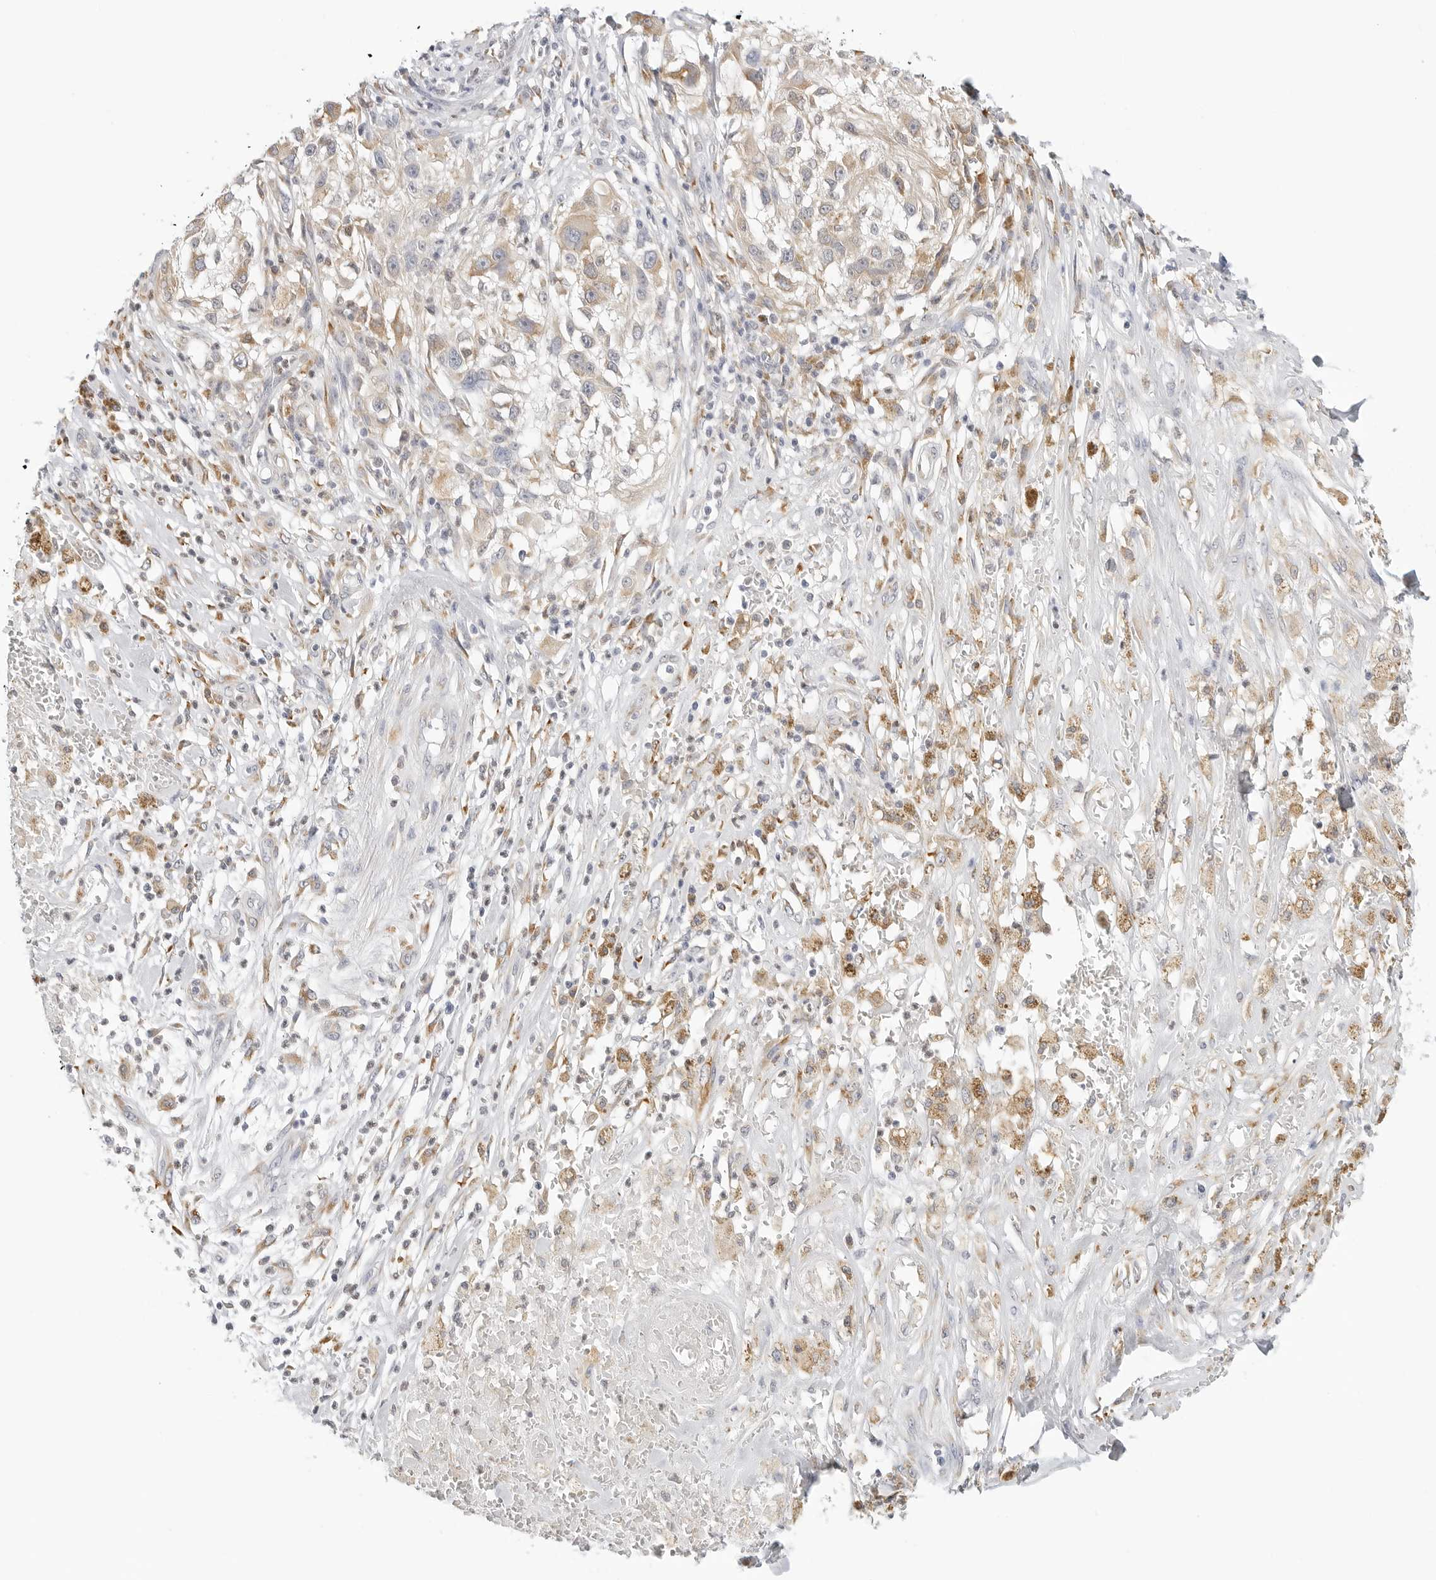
{"staining": {"intensity": "weak", "quantity": ">75%", "location": "cytoplasmic/membranous"}, "tissue": "melanoma", "cell_type": "Tumor cells", "image_type": "cancer", "snomed": [{"axis": "morphology", "description": "Necrosis, NOS"}, {"axis": "morphology", "description": "Malignant melanoma, NOS"}, {"axis": "topography", "description": "Skin"}], "caption": "Human malignant melanoma stained with a protein marker exhibits weak staining in tumor cells.", "gene": "THEM4", "patient": {"sex": "female", "age": 87}}